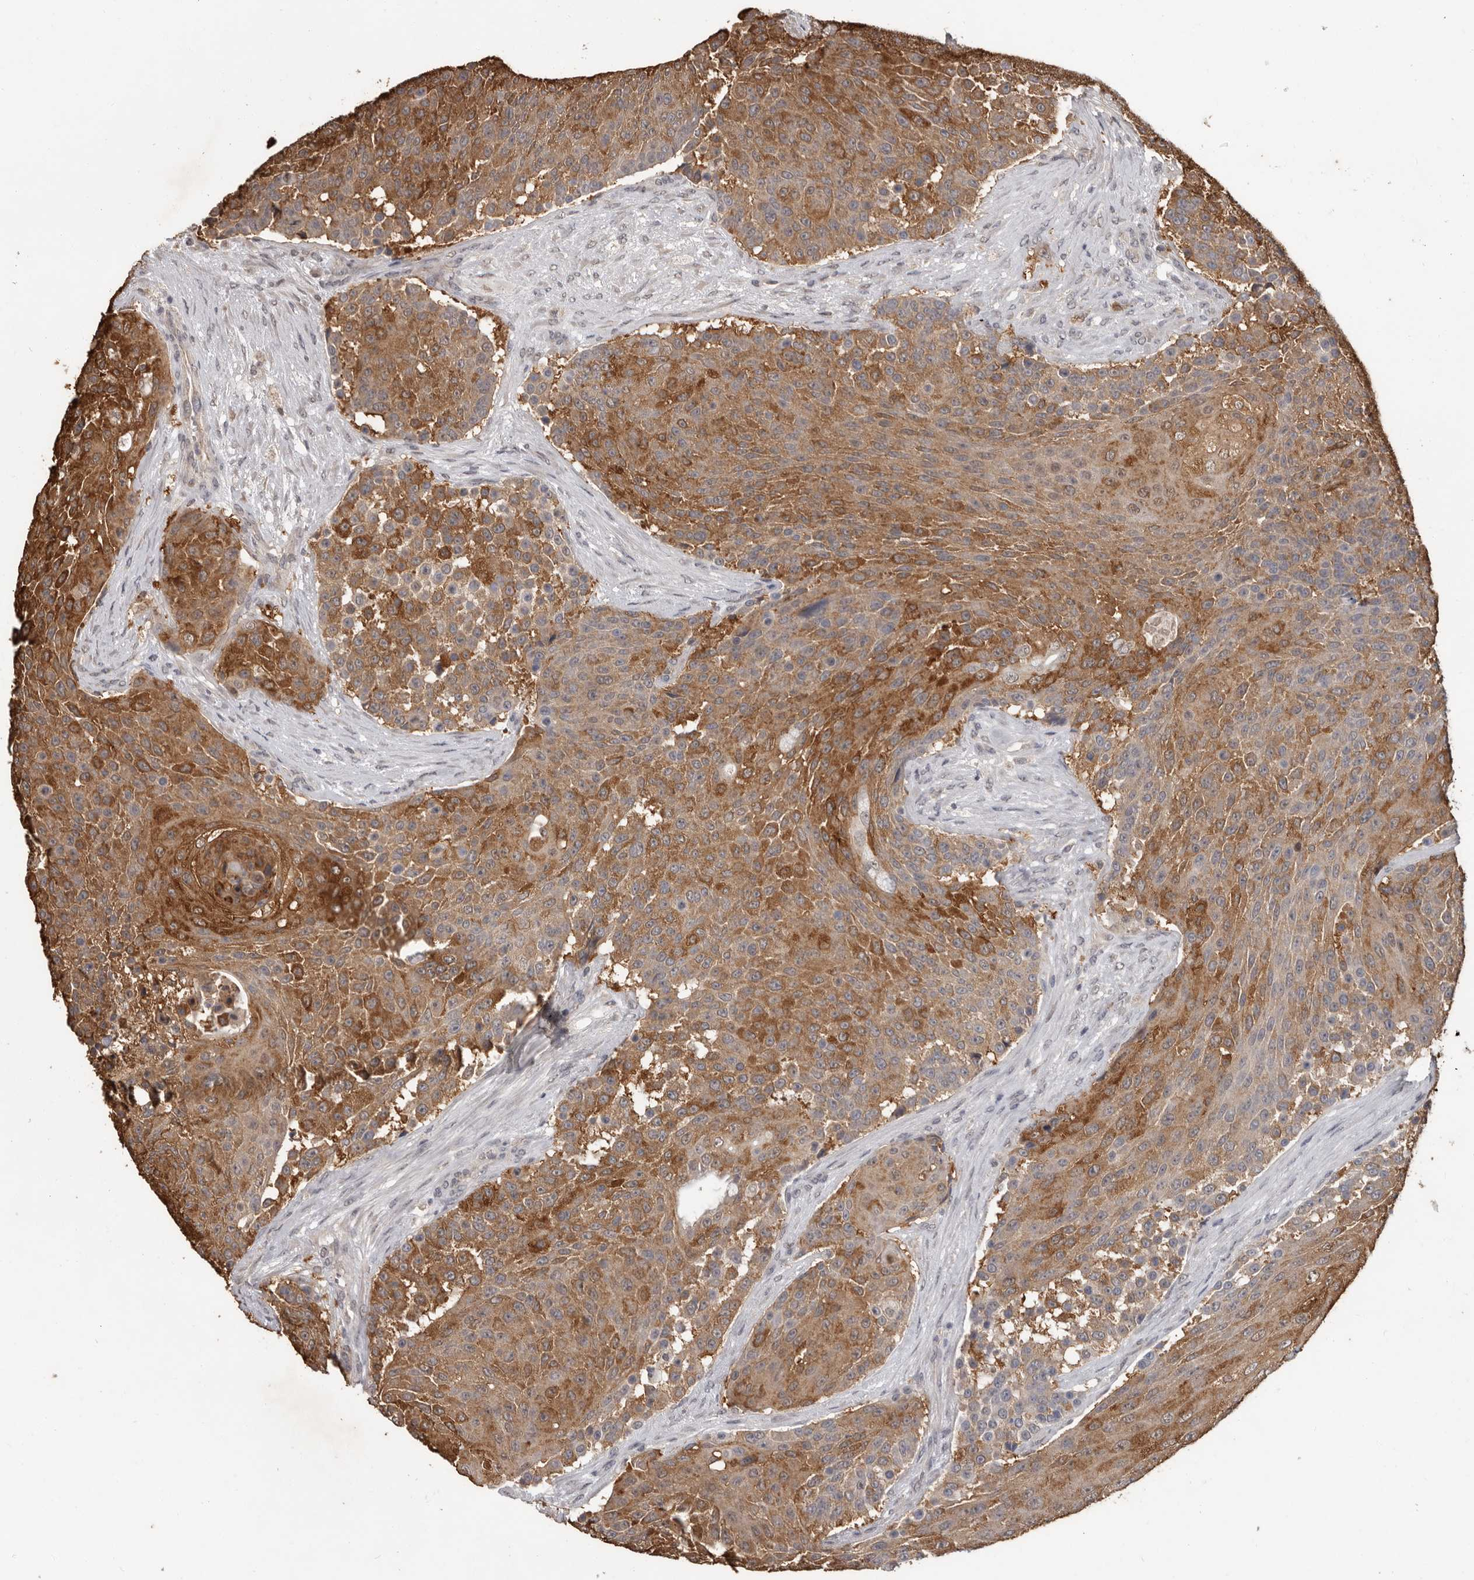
{"staining": {"intensity": "moderate", "quantity": ">75%", "location": "cytoplasmic/membranous"}, "tissue": "urothelial cancer", "cell_type": "Tumor cells", "image_type": "cancer", "snomed": [{"axis": "morphology", "description": "Urothelial carcinoma, High grade"}, {"axis": "topography", "description": "Urinary bladder"}], "caption": "This photomicrograph demonstrates IHC staining of urothelial cancer, with medium moderate cytoplasmic/membranous staining in approximately >75% of tumor cells.", "gene": "MTF1", "patient": {"sex": "female", "age": 63}}